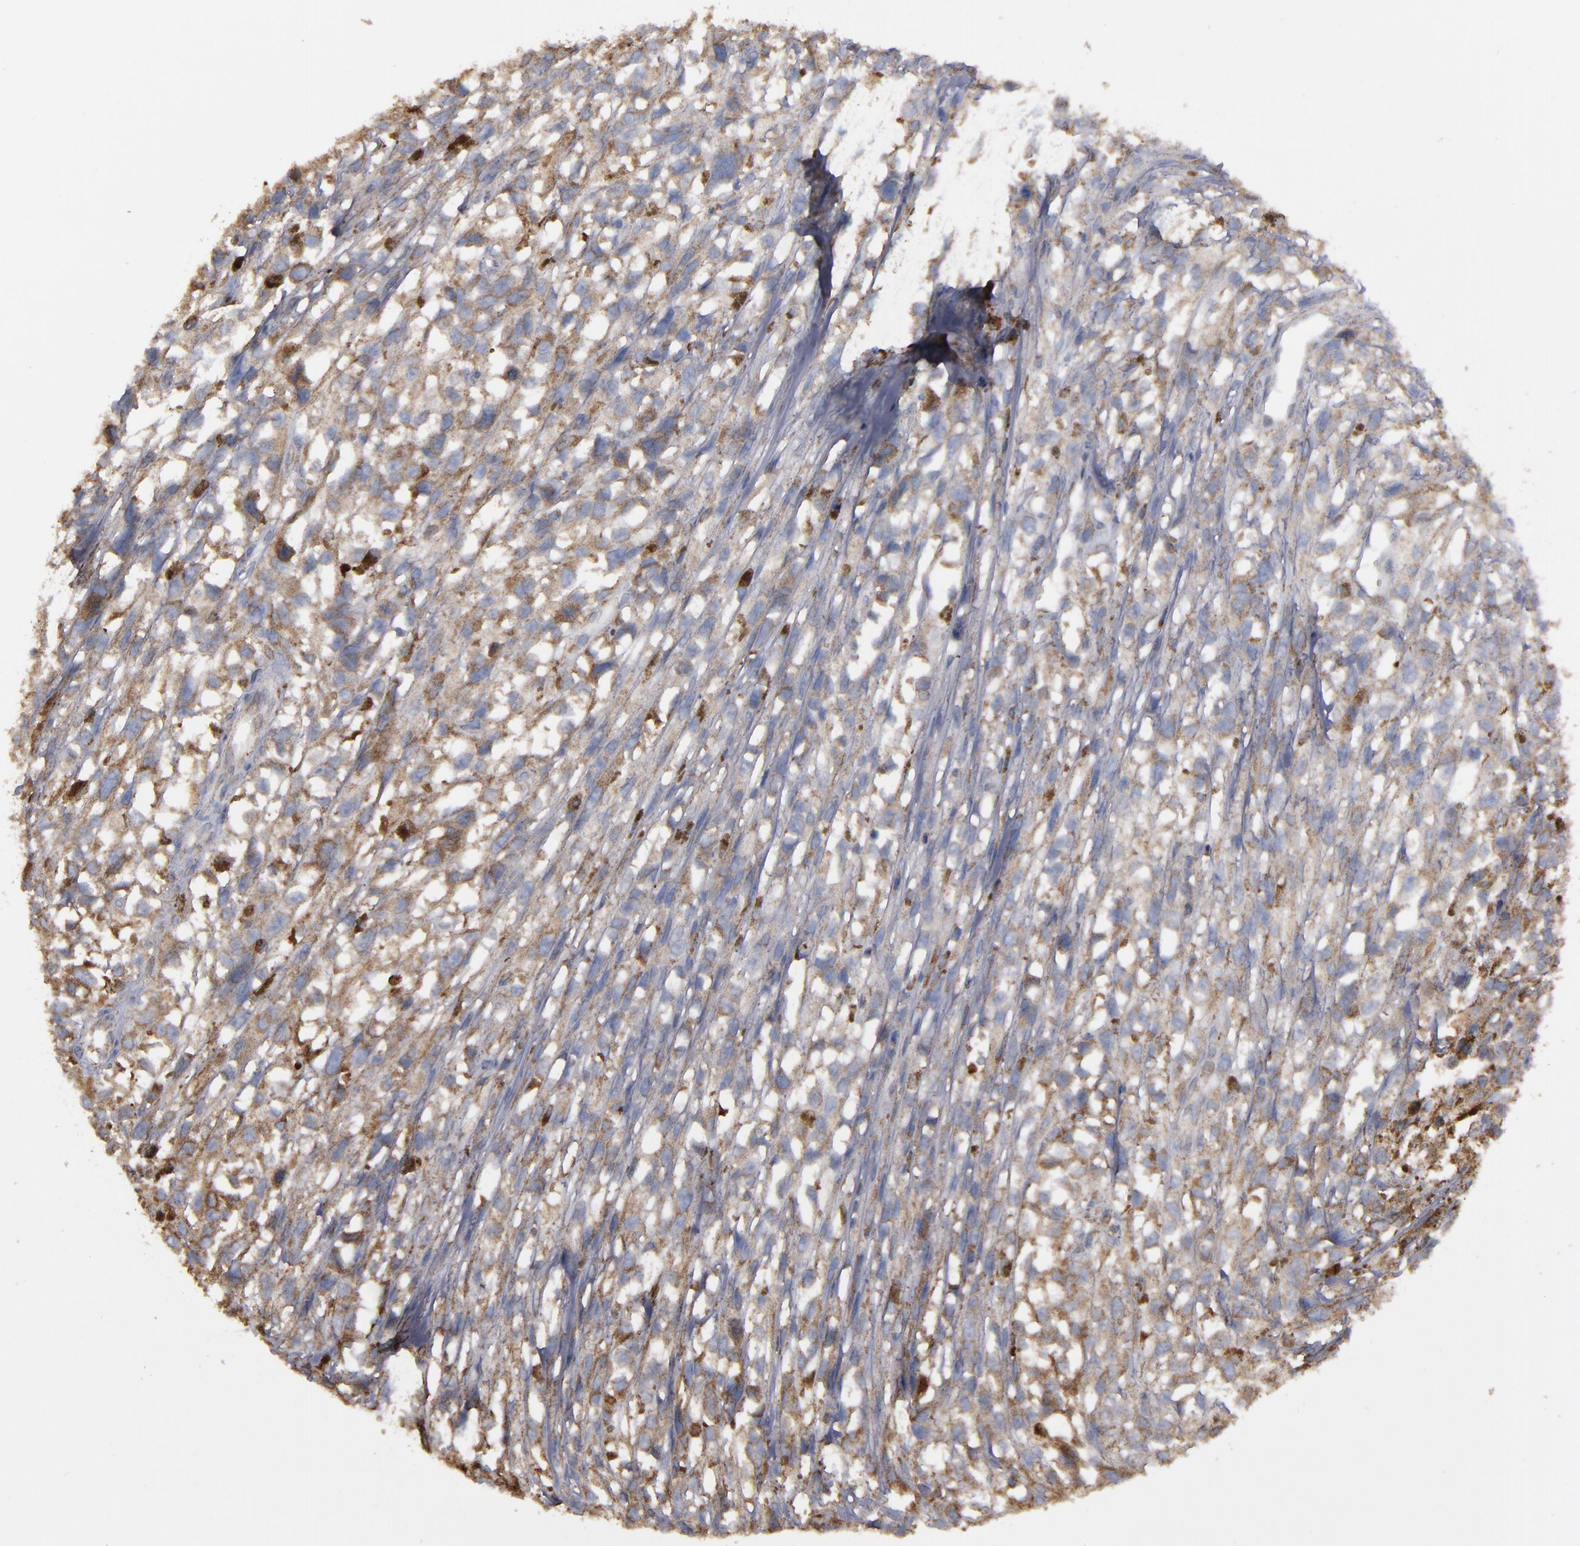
{"staining": {"intensity": "moderate", "quantity": "25%-75%", "location": "cytoplasmic/membranous"}, "tissue": "melanoma", "cell_type": "Tumor cells", "image_type": "cancer", "snomed": [{"axis": "morphology", "description": "Malignant melanoma, Metastatic site"}, {"axis": "topography", "description": "Lymph node"}], "caption": "A micrograph of melanoma stained for a protein shows moderate cytoplasmic/membranous brown staining in tumor cells. Nuclei are stained in blue.", "gene": "ERLIN2", "patient": {"sex": "male", "age": 59}}